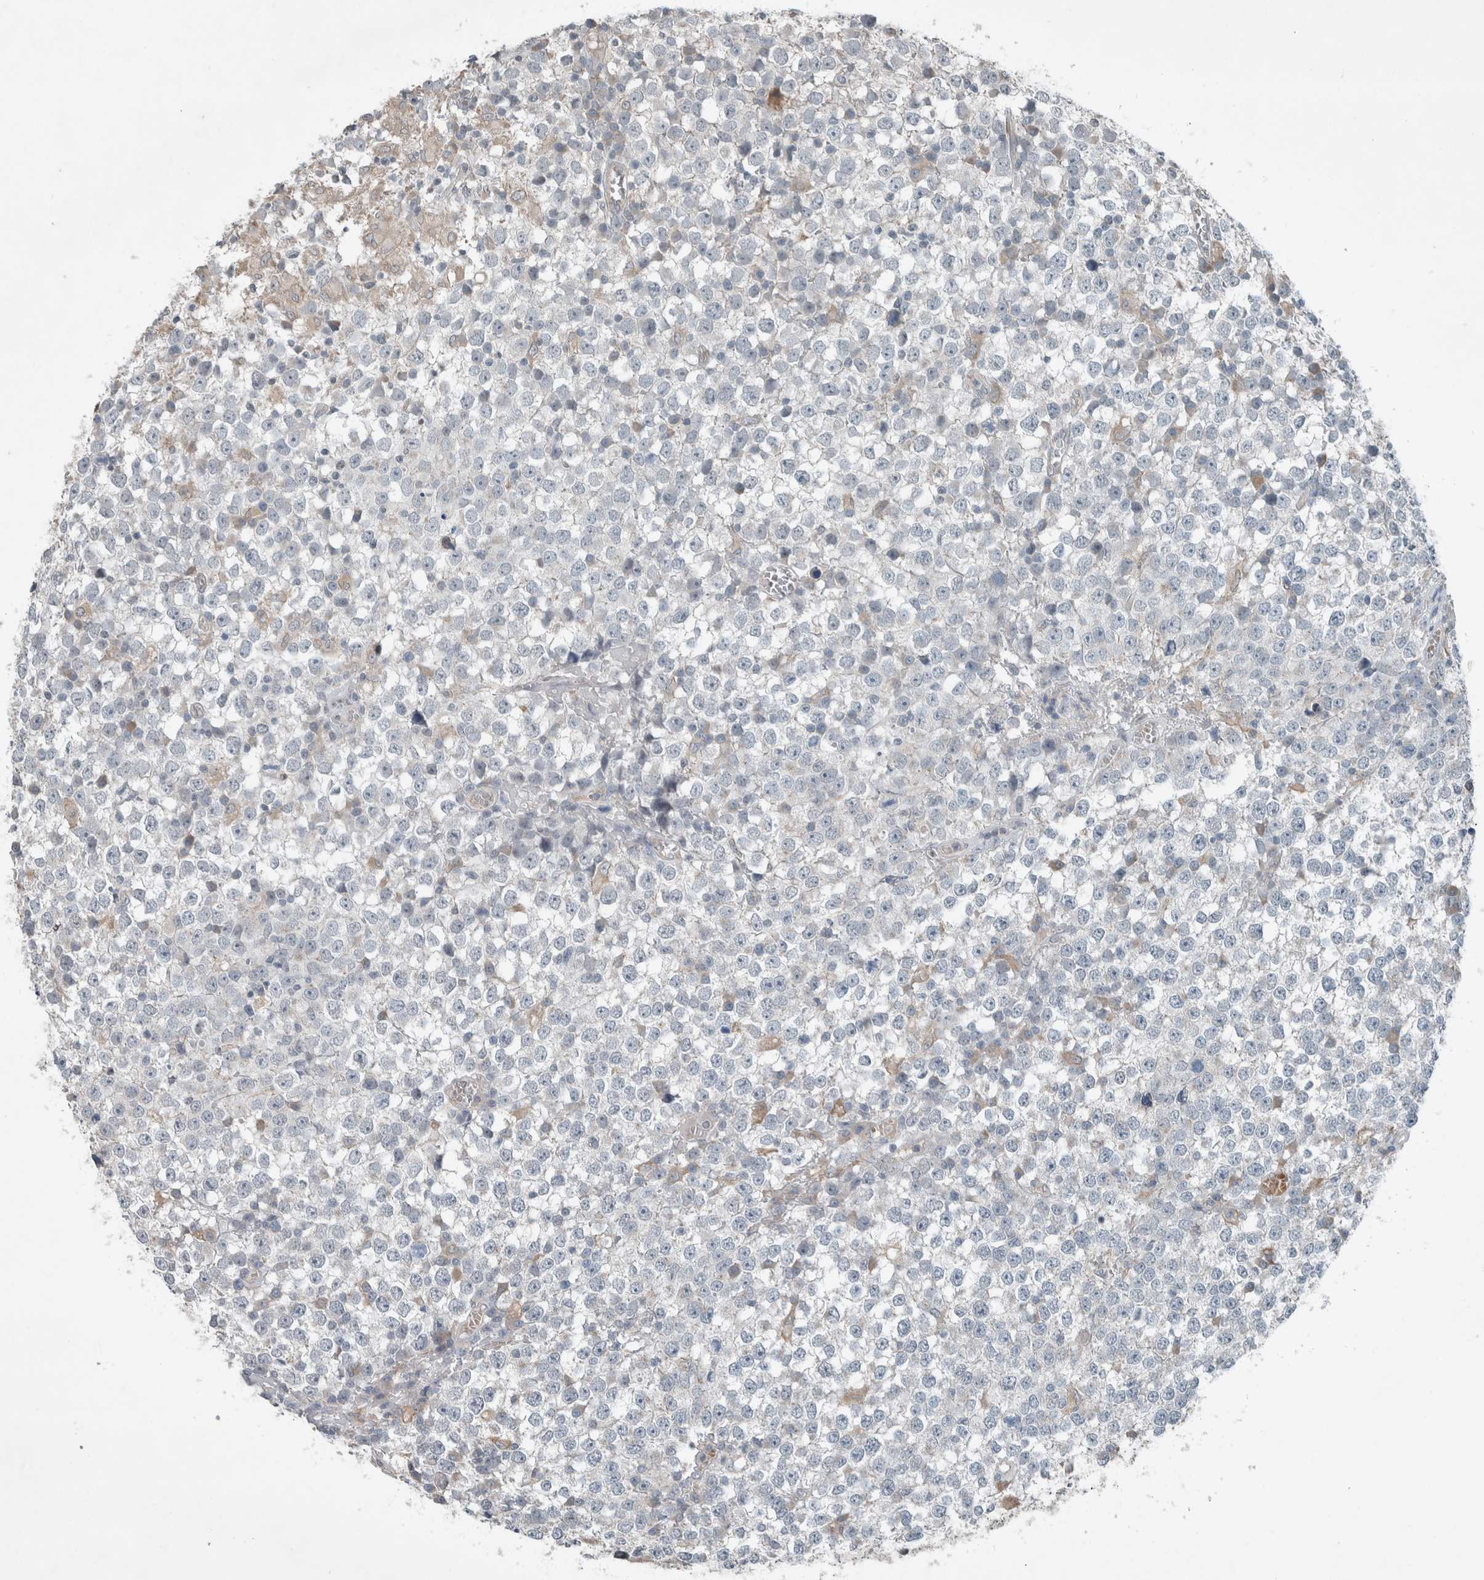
{"staining": {"intensity": "negative", "quantity": "none", "location": "none"}, "tissue": "testis cancer", "cell_type": "Tumor cells", "image_type": "cancer", "snomed": [{"axis": "morphology", "description": "Seminoma, NOS"}, {"axis": "topography", "description": "Testis"}], "caption": "Immunohistochemistry (IHC) of human testis cancer (seminoma) shows no expression in tumor cells. (DAB immunohistochemistry visualized using brightfield microscopy, high magnification).", "gene": "JADE2", "patient": {"sex": "male", "age": 65}}